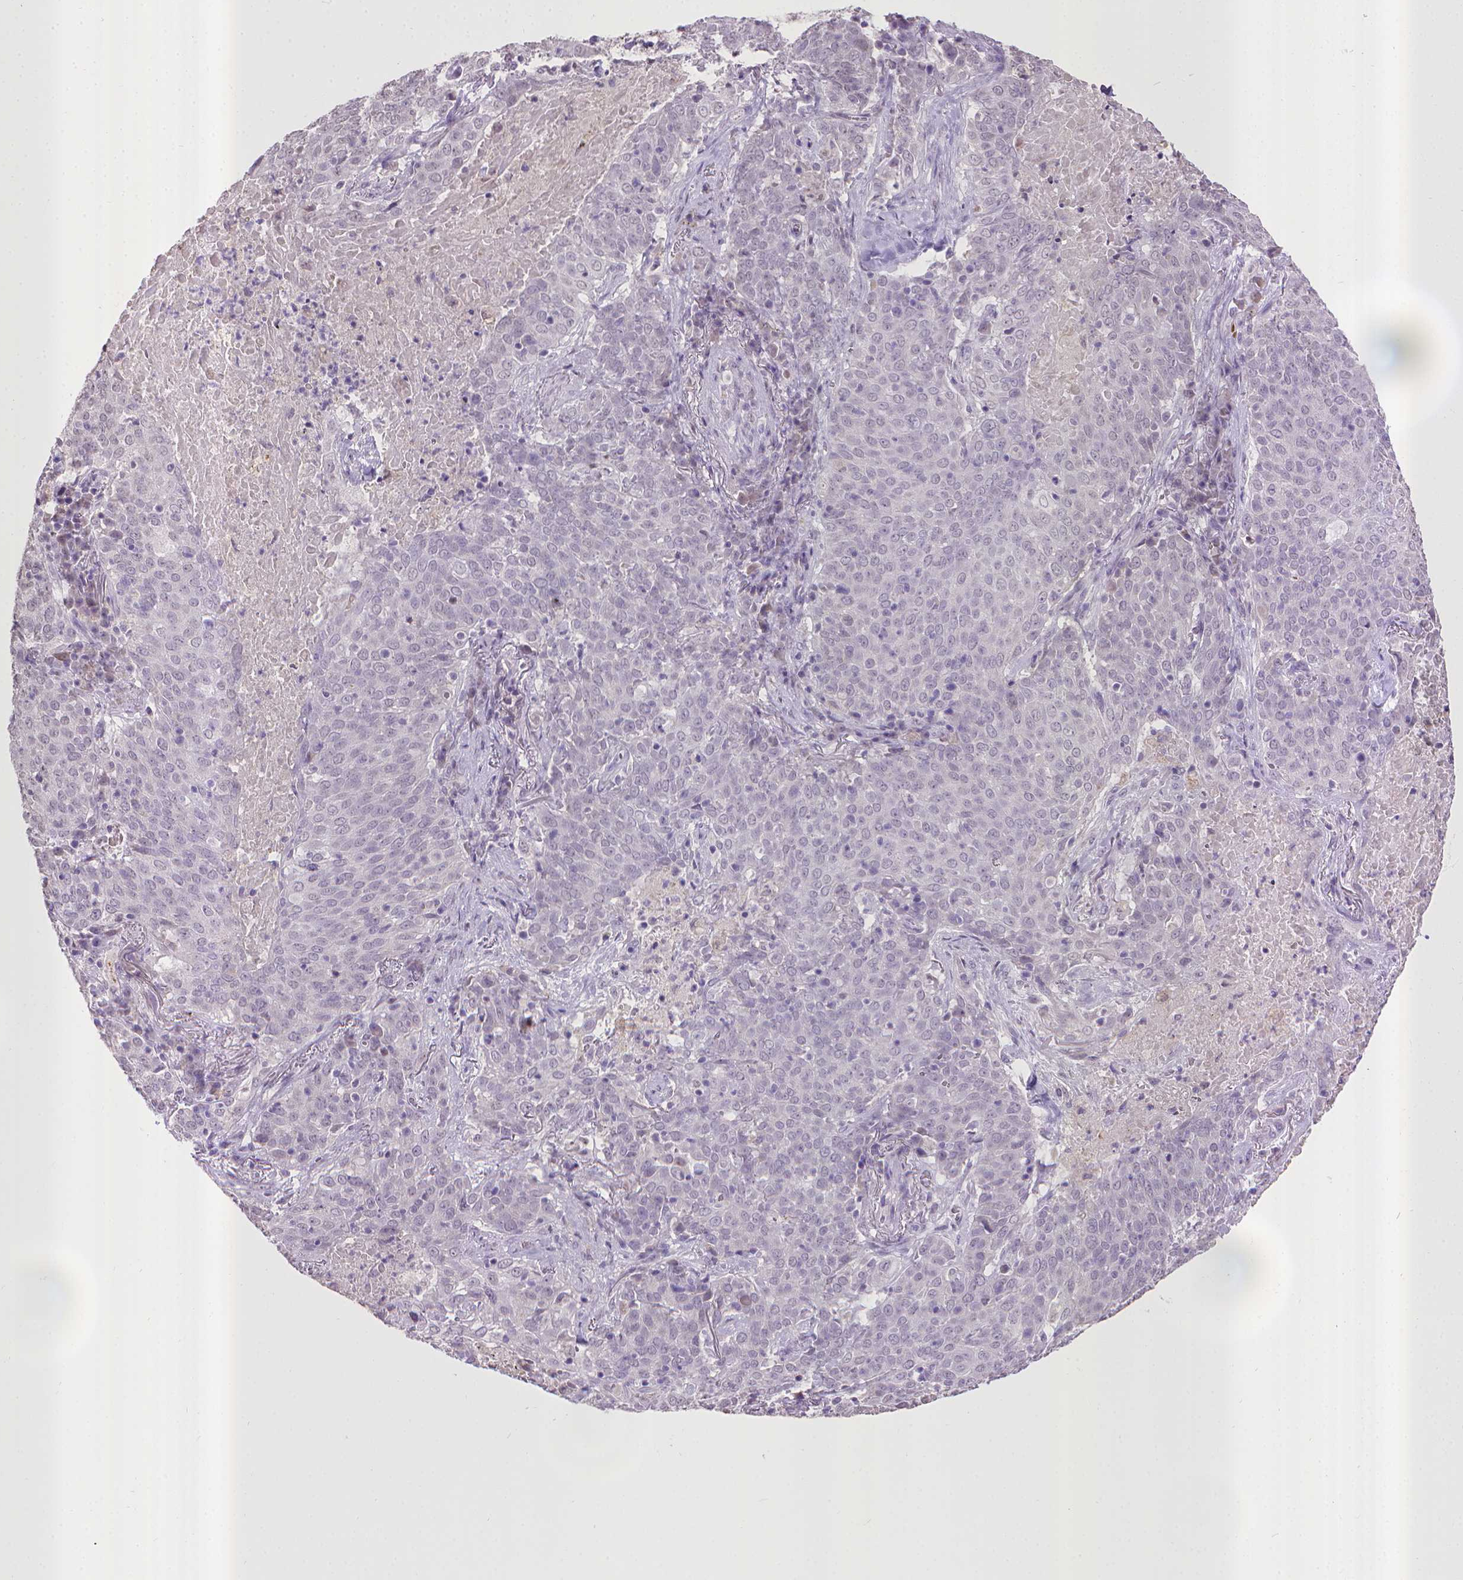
{"staining": {"intensity": "negative", "quantity": "none", "location": "none"}, "tissue": "lung cancer", "cell_type": "Tumor cells", "image_type": "cancer", "snomed": [{"axis": "morphology", "description": "Squamous cell carcinoma, NOS"}, {"axis": "topography", "description": "Lung"}], "caption": "A high-resolution histopathology image shows immunohistochemistry (IHC) staining of squamous cell carcinoma (lung), which exhibits no significant positivity in tumor cells.", "gene": "KMO", "patient": {"sex": "male", "age": 82}}